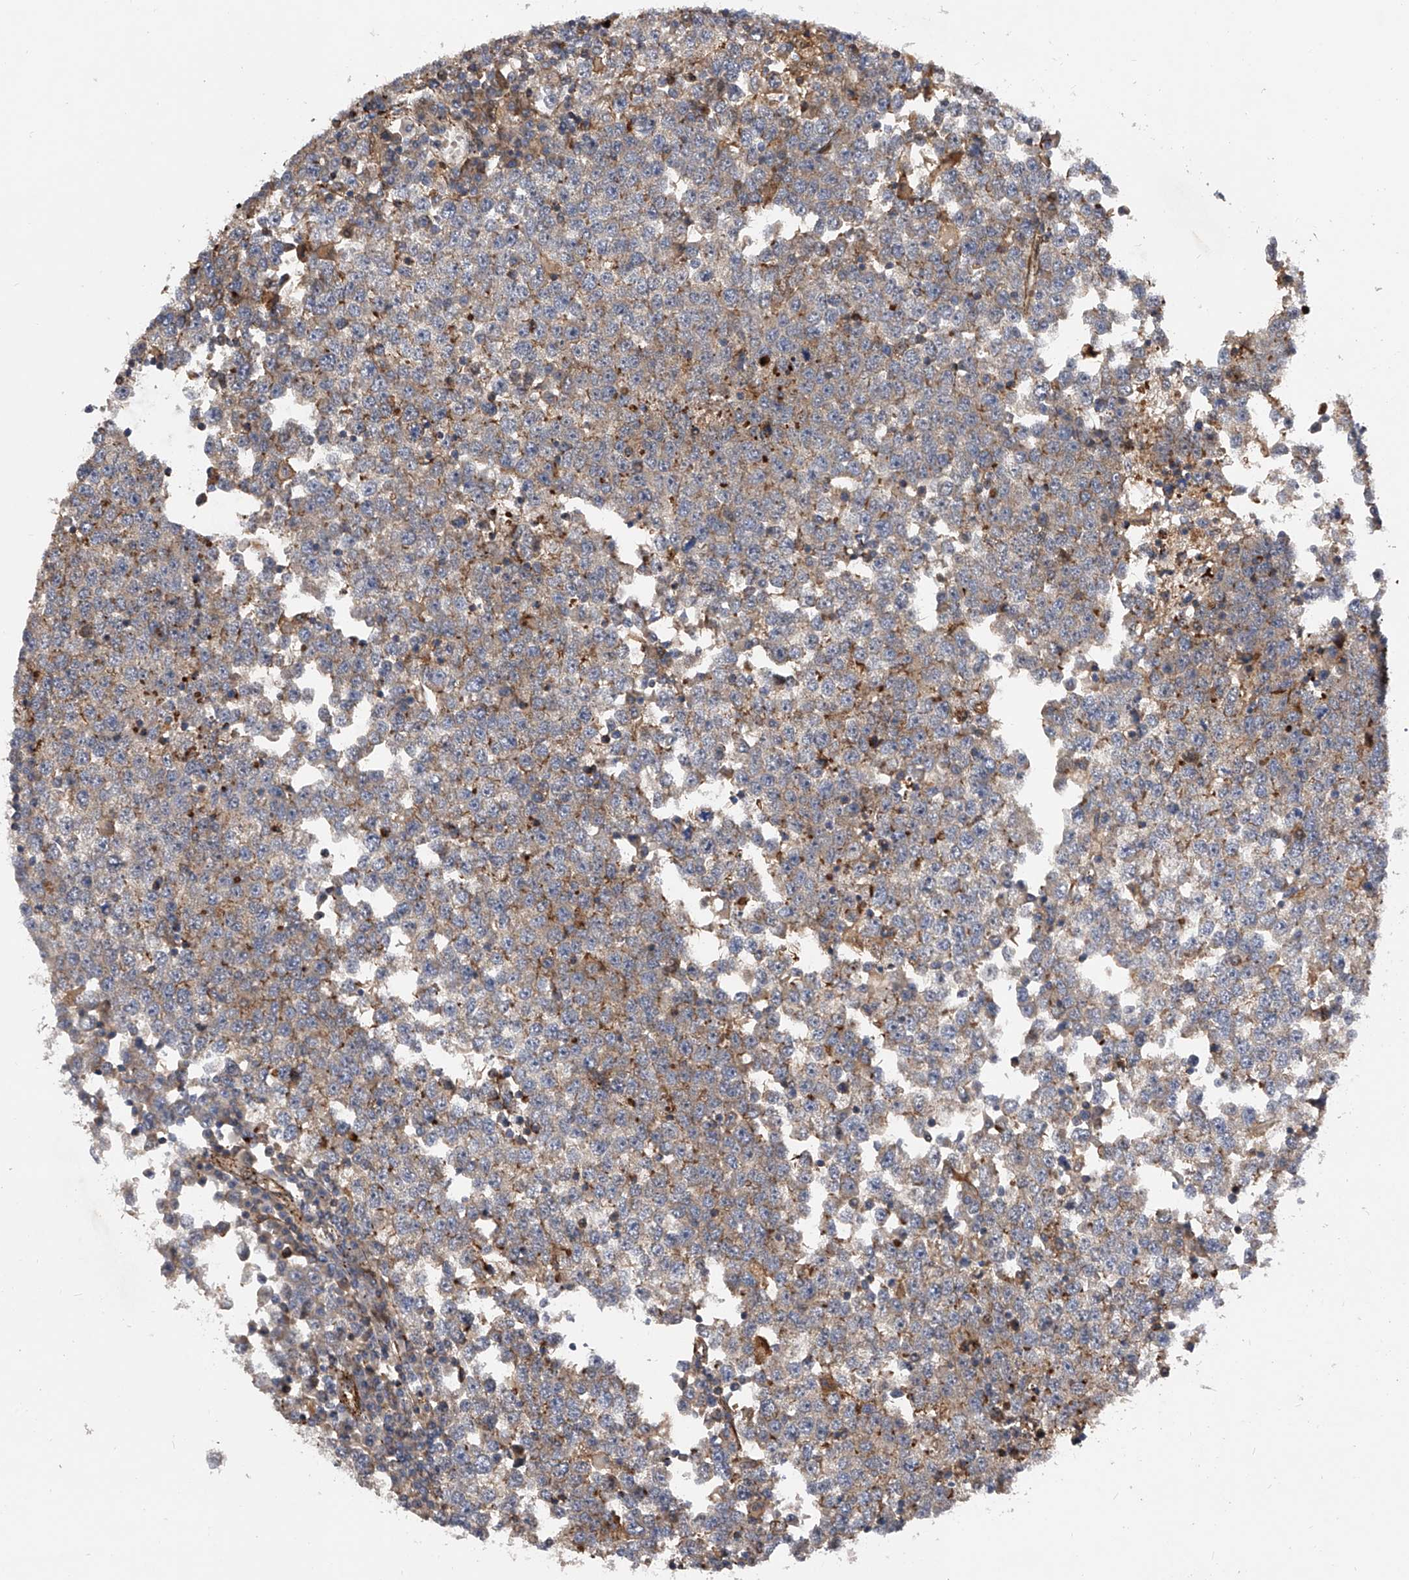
{"staining": {"intensity": "weak", "quantity": "25%-75%", "location": "cytoplasmic/membranous"}, "tissue": "testis cancer", "cell_type": "Tumor cells", "image_type": "cancer", "snomed": [{"axis": "morphology", "description": "Seminoma, NOS"}, {"axis": "topography", "description": "Testis"}], "caption": "A photomicrograph showing weak cytoplasmic/membranous positivity in about 25%-75% of tumor cells in testis seminoma, as visualized by brown immunohistochemical staining.", "gene": "PDSS2", "patient": {"sex": "male", "age": 65}}